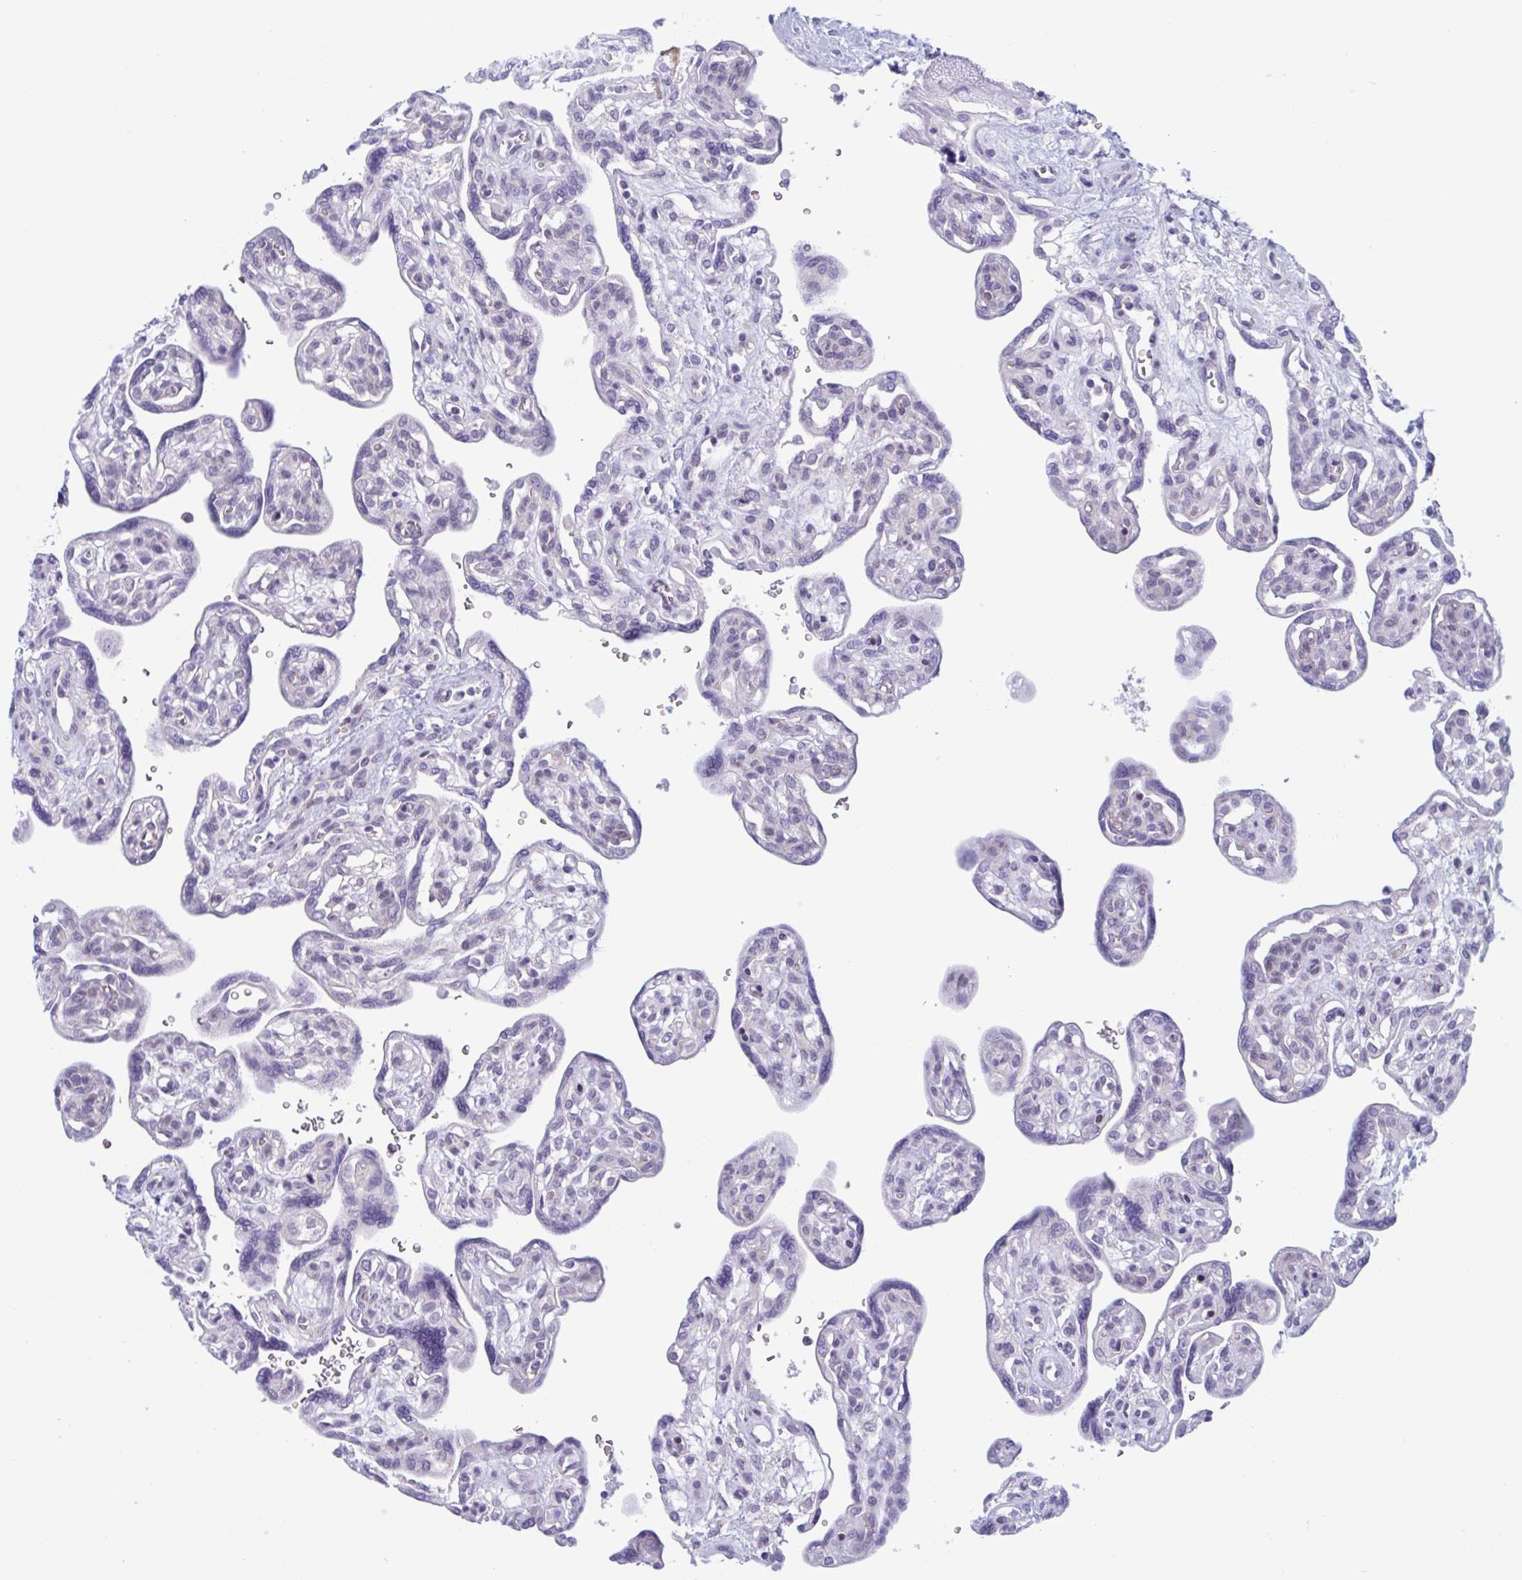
{"staining": {"intensity": "negative", "quantity": "none", "location": "none"}, "tissue": "placenta", "cell_type": "Decidual cells", "image_type": "normal", "snomed": [{"axis": "morphology", "description": "Normal tissue, NOS"}, {"axis": "topography", "description": "Placenta"}], "caption": "The immunohistochemistry (IHC) histopathology image has no significant expression in decidual cells of placenta.", "gene": "NAA30", "patient": {"sex": "female", "age": 39}}